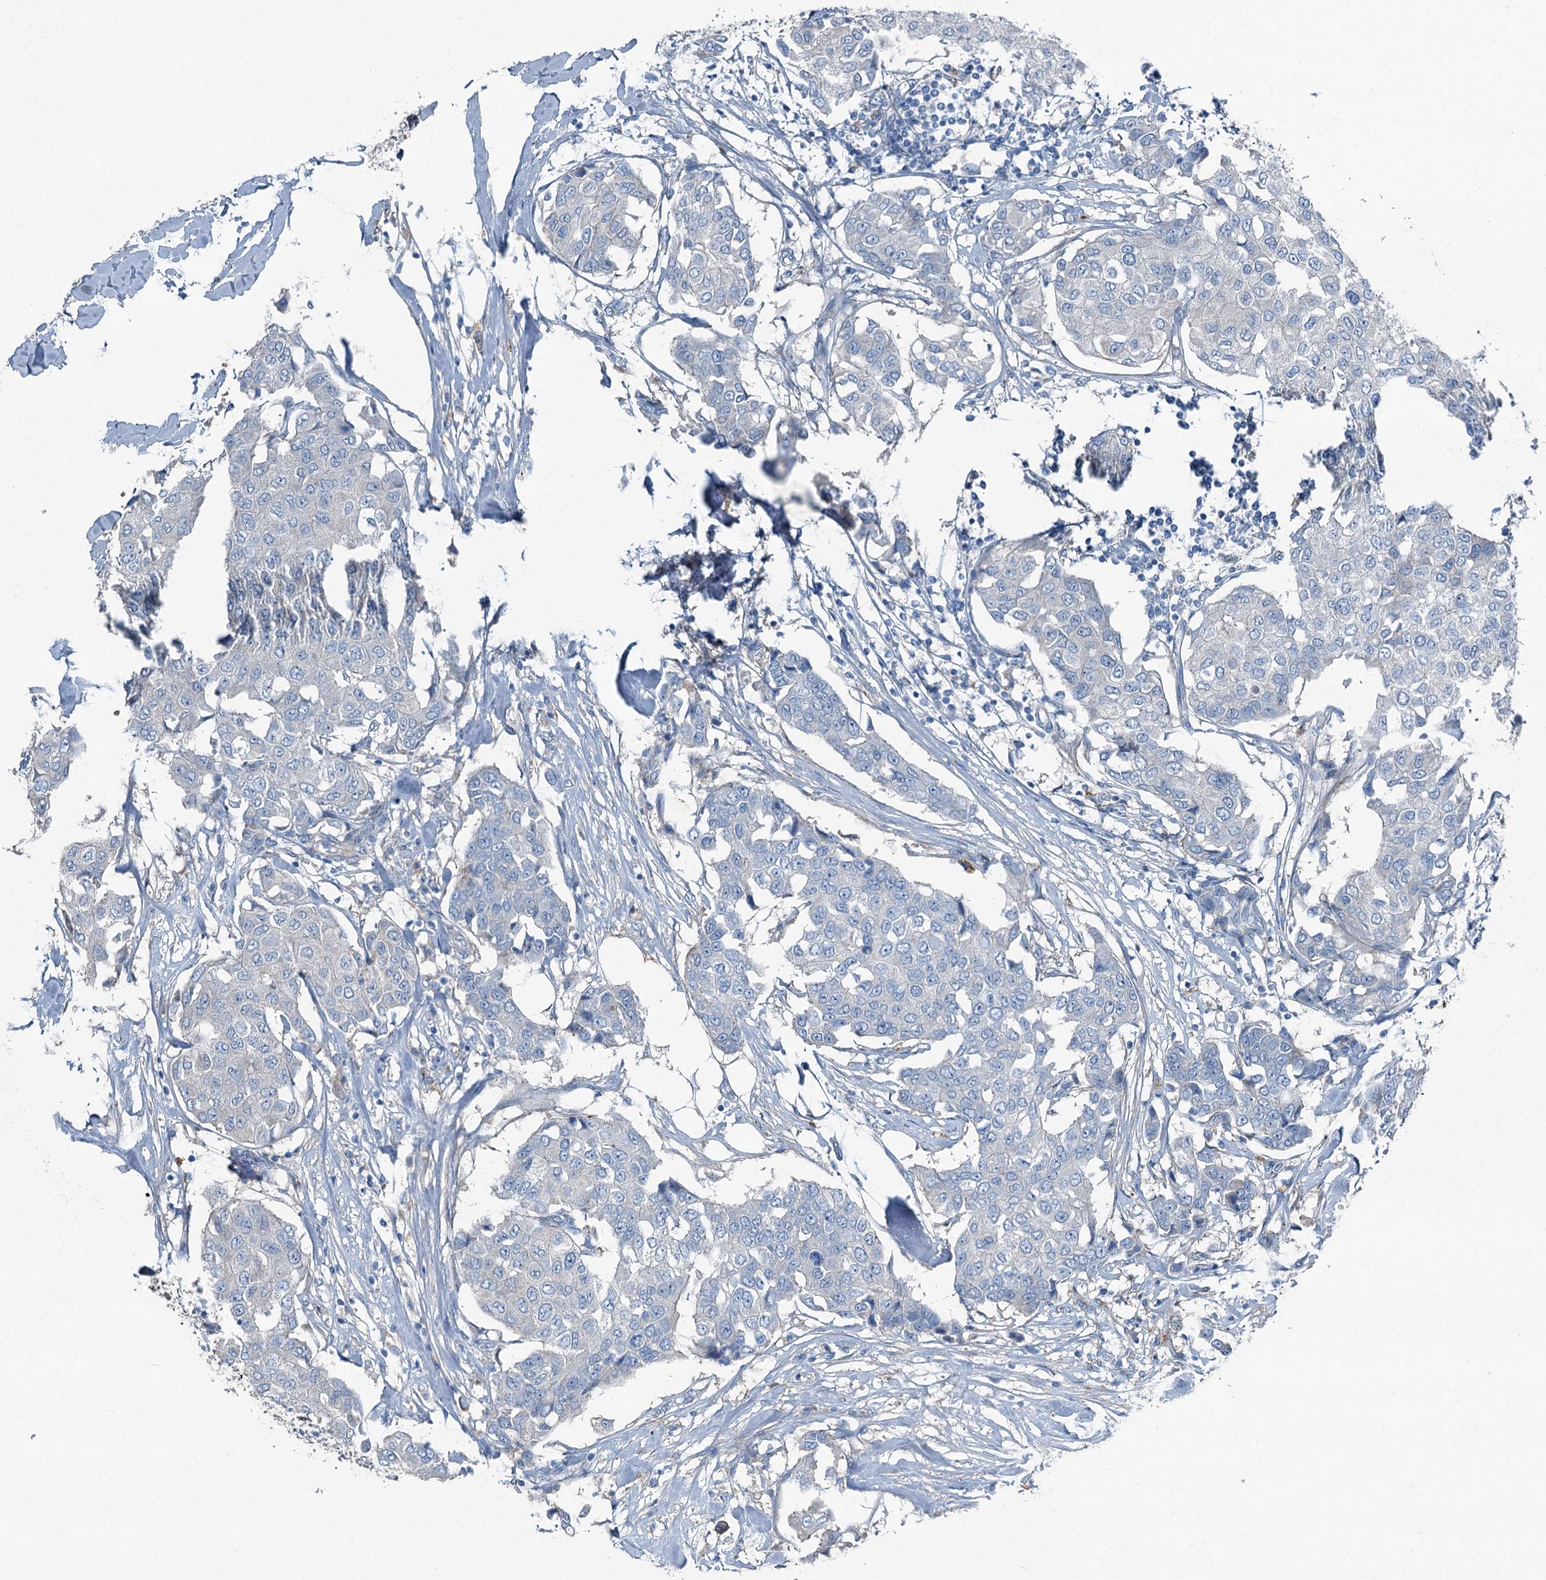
{"staining": {"intensity": "negative", "quantity": "none", "location": "none"}, "tissue": "breast cancer", "cell_type": "Tumor cells", "image_type": "cancer", "snomed": [{"axis": "morphology", "description": "Duct carcinoma"}, {"axis": "topography", "description": "Breast"}], "caption": "Immunohistochemical staining of human breast cancer (invasive ductal carcinoma) exhibits no significant expression in tumor cells. (DAB immunohistochemistry (IHC), high magnification).", "gene": "AXL", "patient": {"sex": "female", "age": 80}}